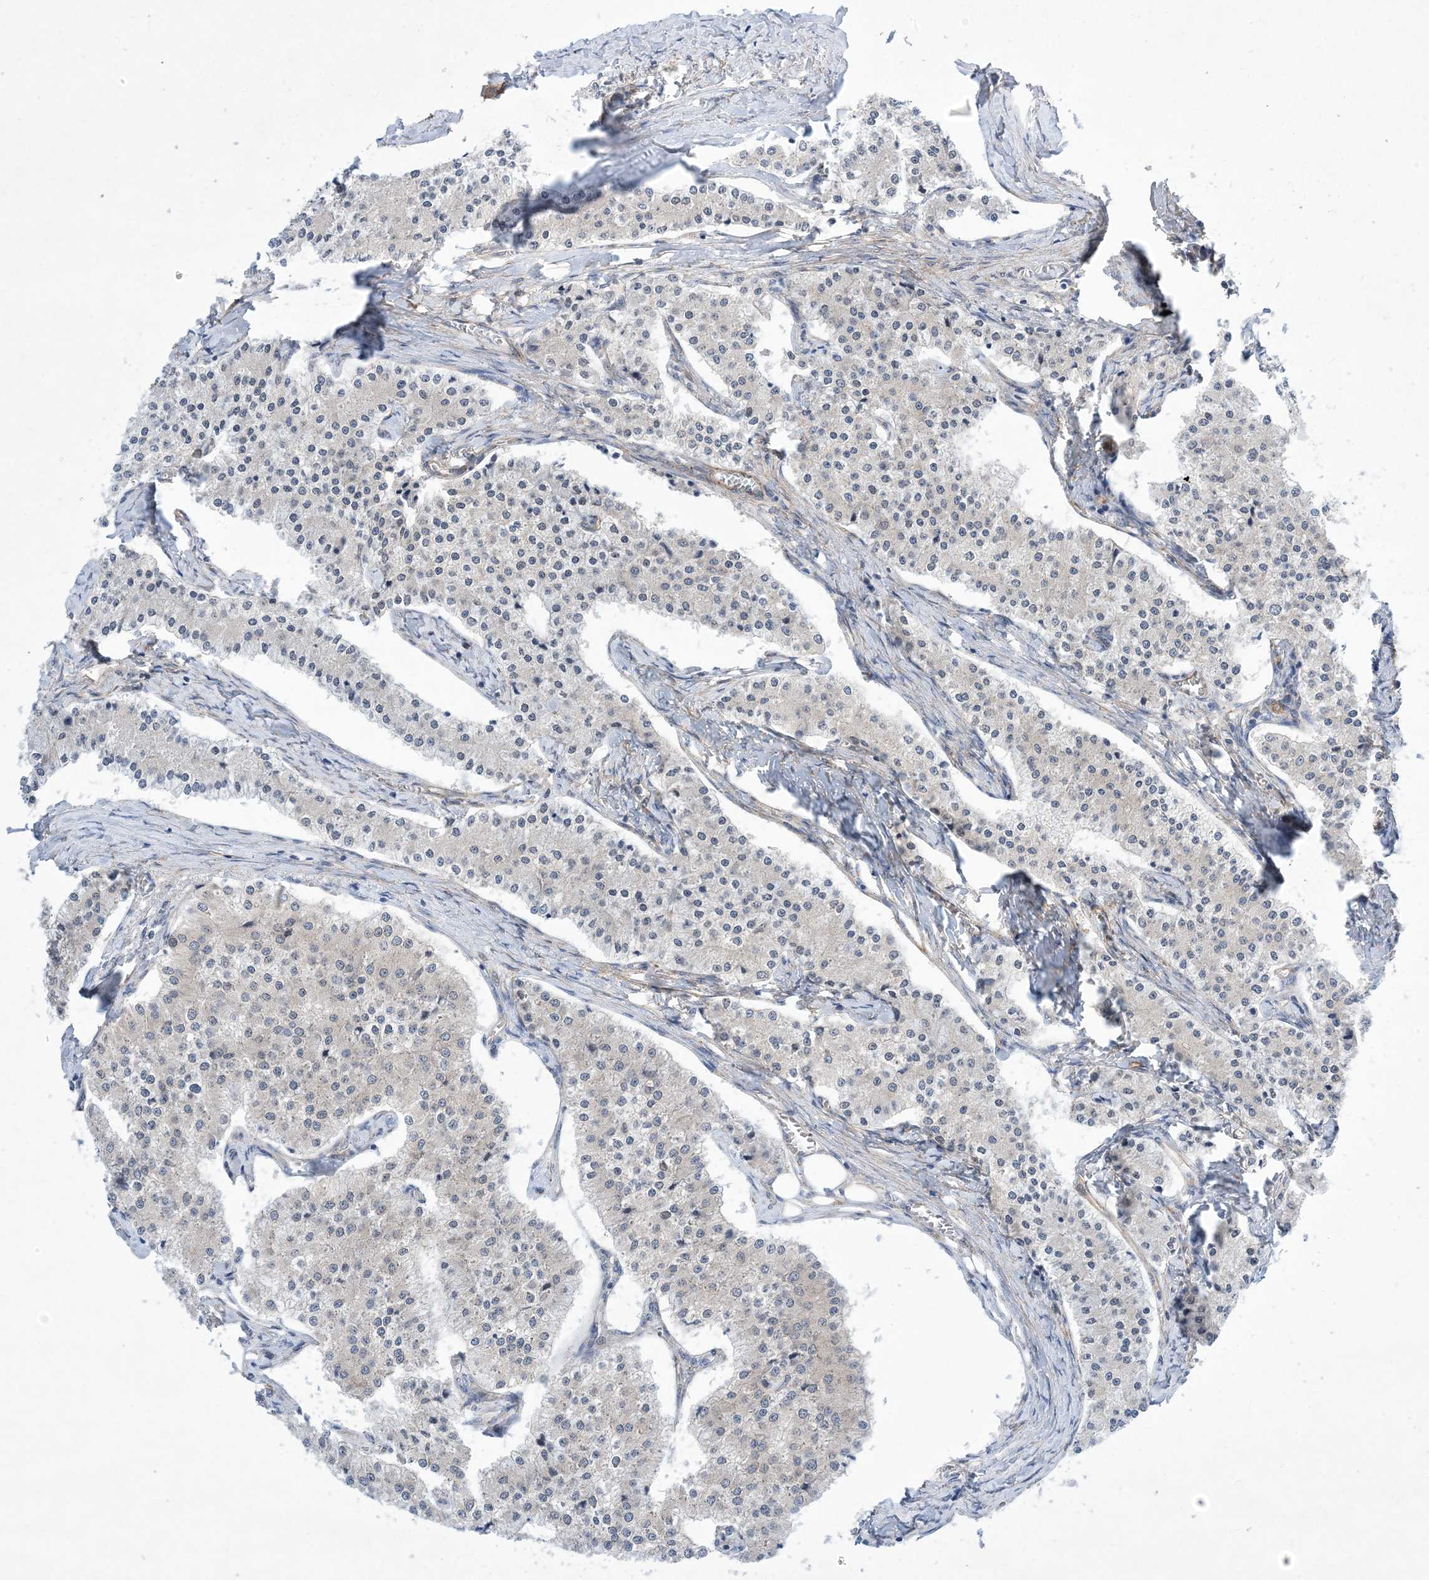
{"staining": {"intensity": "negative", "quantity": "none", "location": "none"}, "tissue": "carcinoid", "cell_type": "Tumor cells", "image_type": "cancer", "snomed": [{"axis": "morphology", "description": "Carcinoid, malignant, NOS"}, {"axis": "topography", "description": "Colon"}], "caption": "A photomicrograph of carcinoid stained for a protein displays no brown staining in tumor cells.", "gene": "EHBP1", "patient": {"sex": "female", "age": 52}}